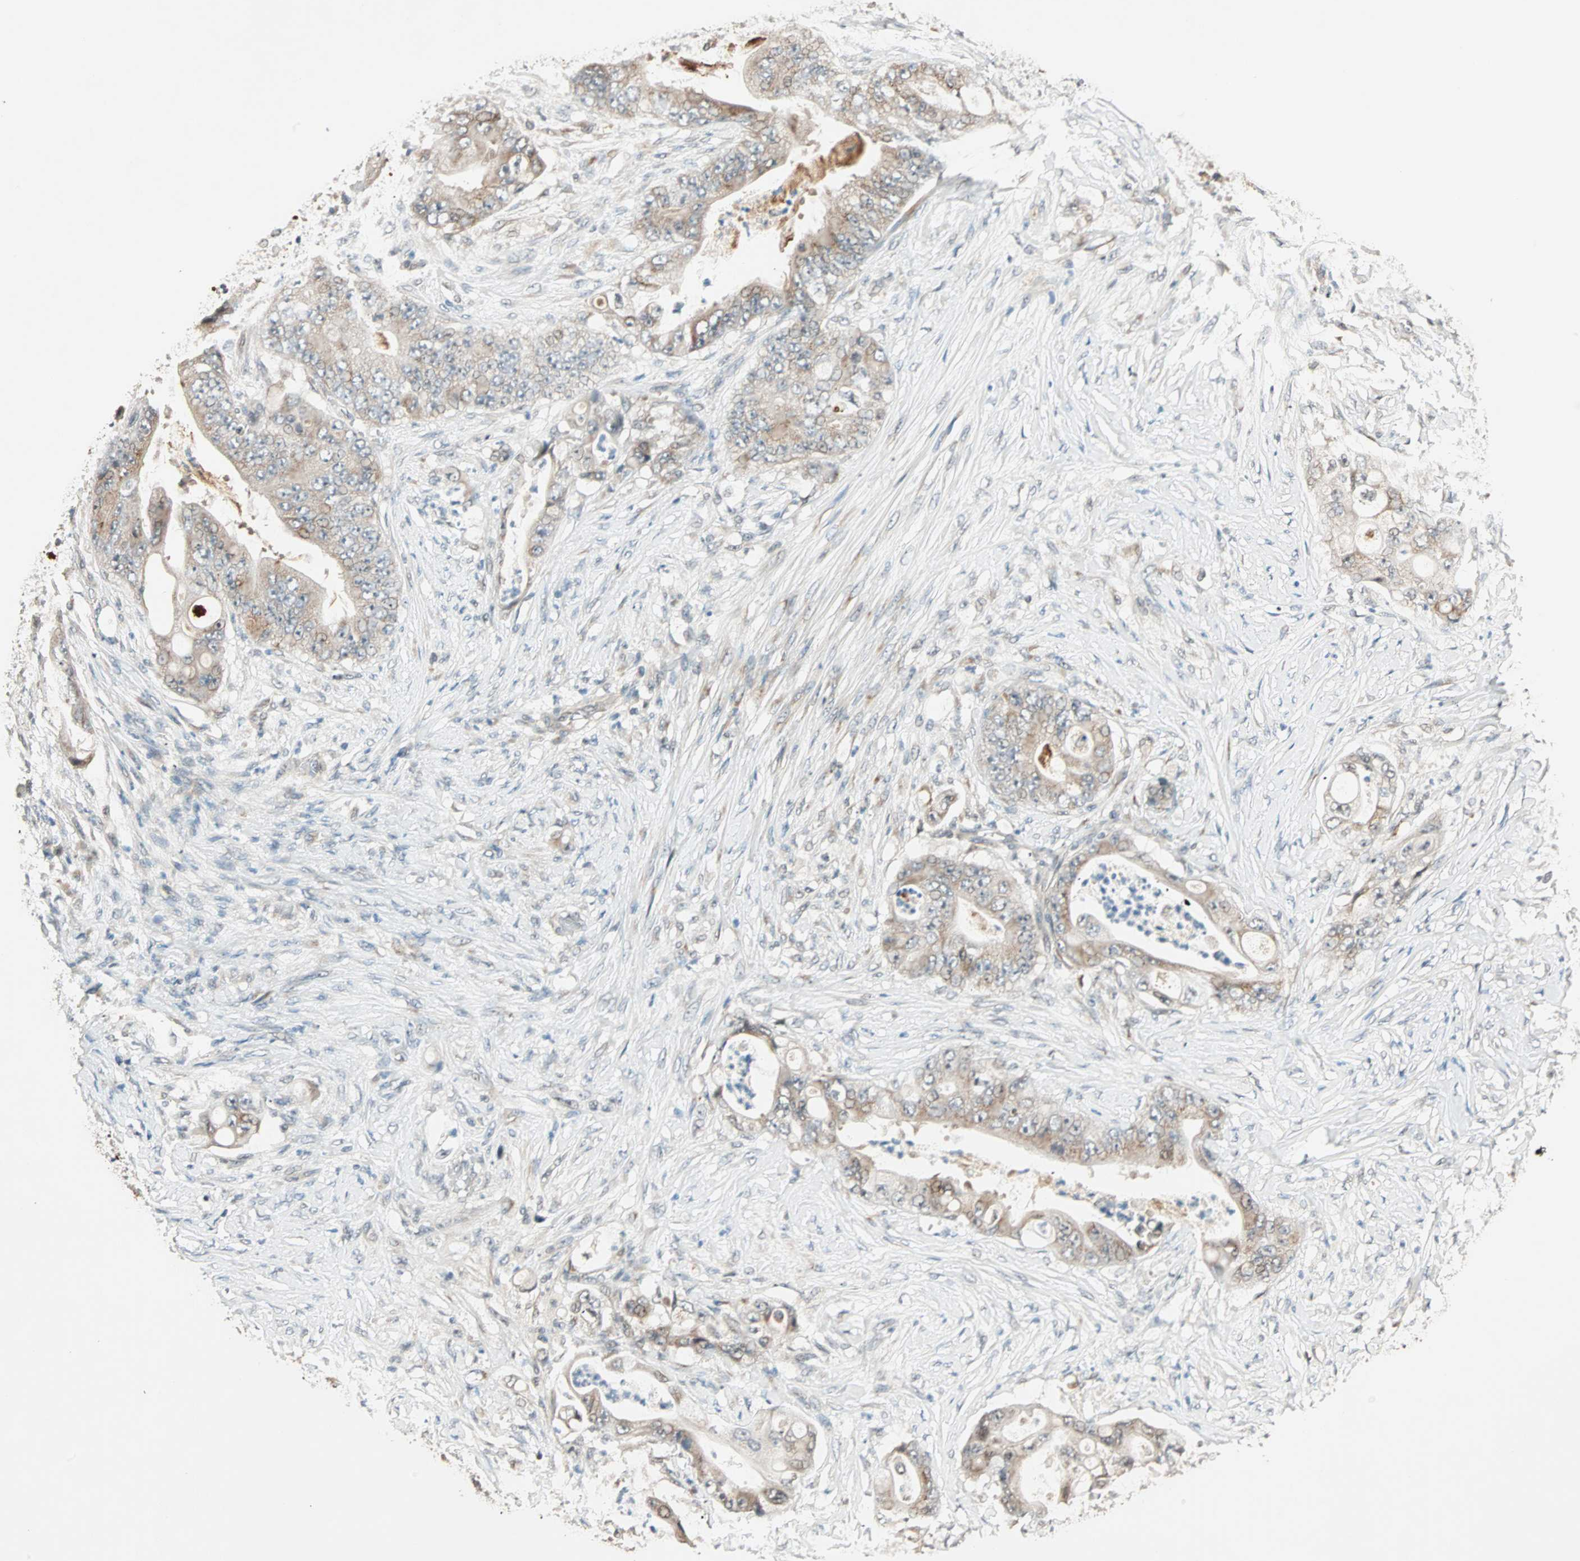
{"staining": {"intensity": "weak", "quantity": "25%-75%", "location": "cytoplasmic/membranous"}, "tissue": "stomach cancer", "cell_type": "Tumor cells", "image_type": "cancer", "snomed": [{"axis": "morphology", "description": "Adenocarcinoma, NOS"}, {"axis": "topography", "description": "Stomach"}], "caption": "Immunohistochemical staining of stomach cancer (adenocarcinoma) reveals weak cytoplasmic/membranous protein expression in approximately 25%-75% of tumor cells.", "gene": "PRDM2", "patient": {"sex": "female", "age": 73}}